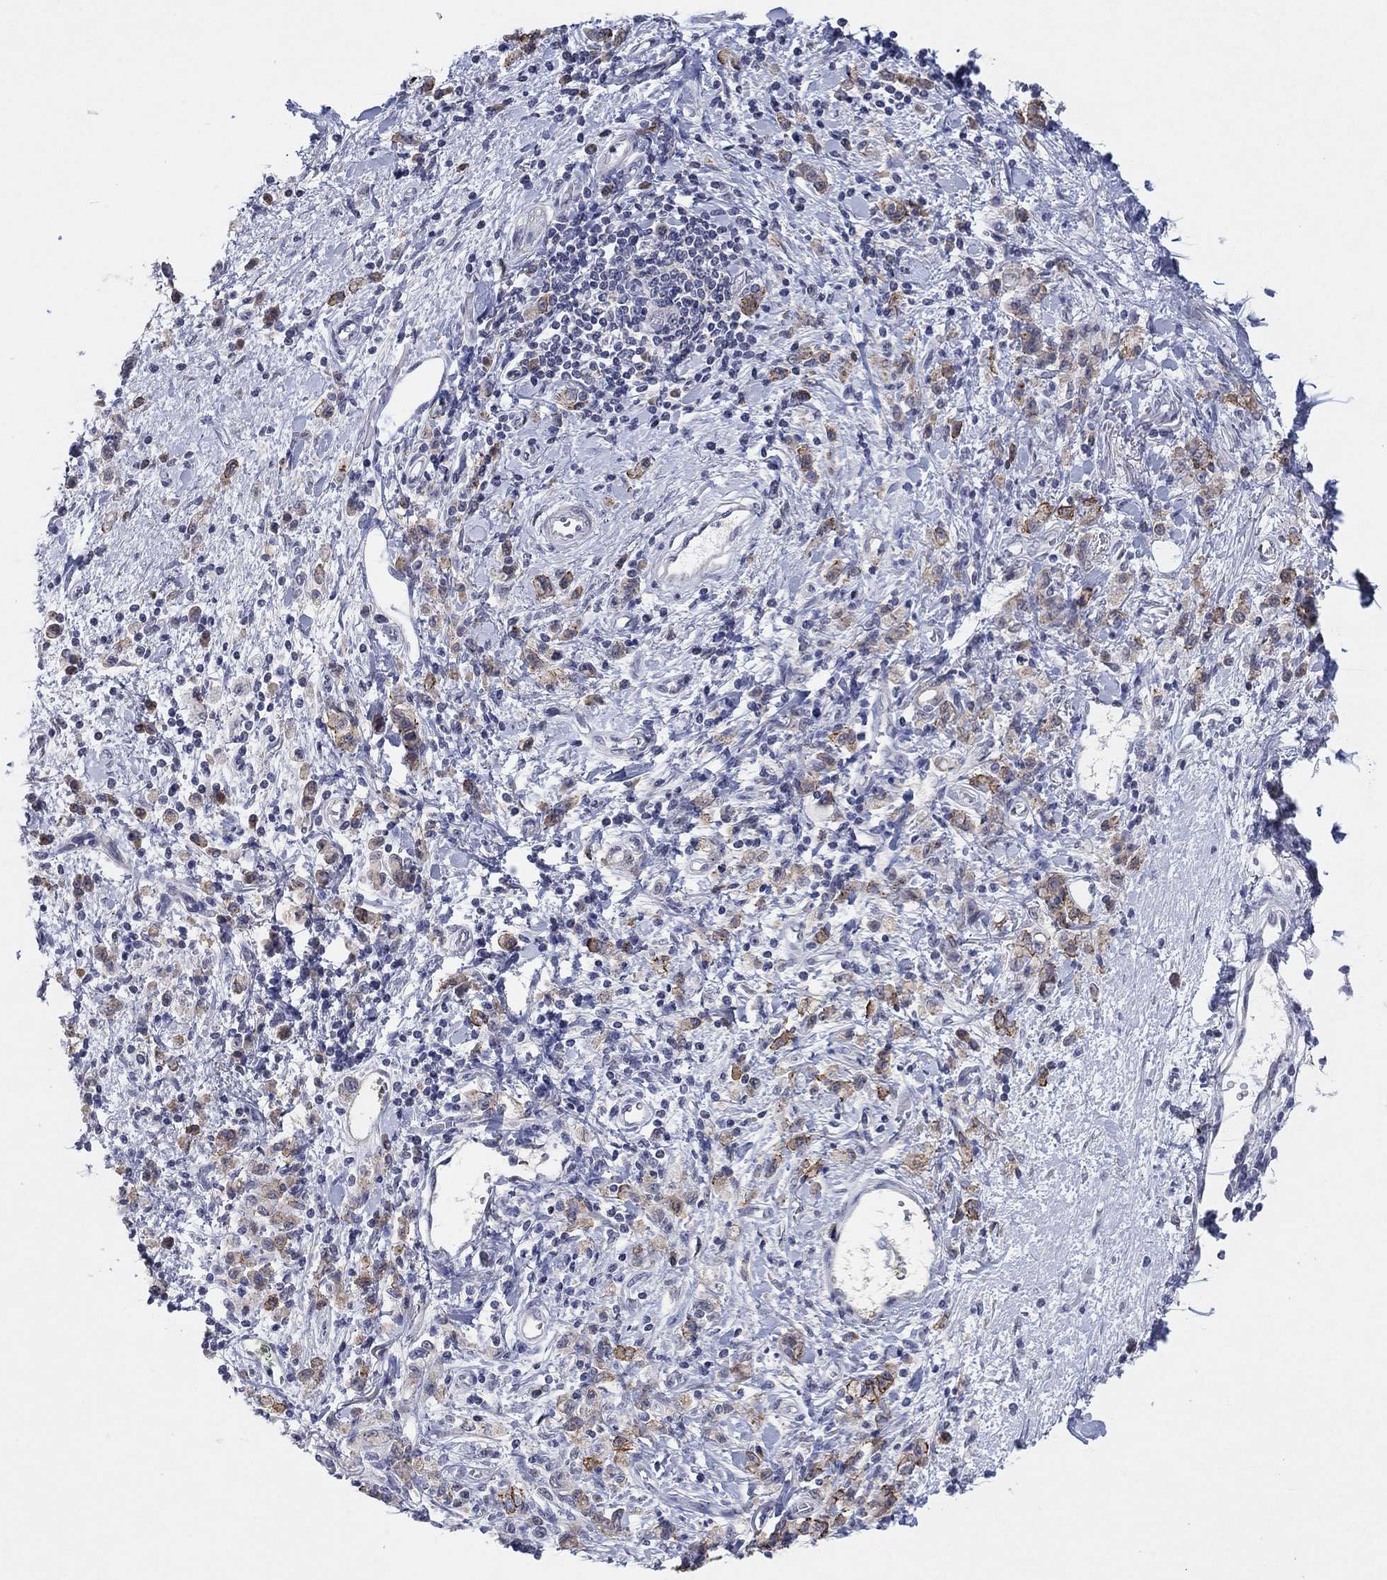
{"staining": {"intensity": "strong", "quantity": "25%-75%", "location": "cytoplasmic/membranous"}, "tissue": "stomach cancer", "cell_type": "Tumor cells", "image_type": "cancer", "snomed": [{"axis": "morphology", "description": "Adenocarcinoma, NOS"}, {"axis": "topography", "description": "Stomach"}], "caption": "Stomach cancer (adenocarcinoma) stained with IHC displays strong cytoplasmic/membranous positivity in about 25%-75% of tumor cells.", "gene": "SDC1", "patient": {"sex": "male", "age": 77}}